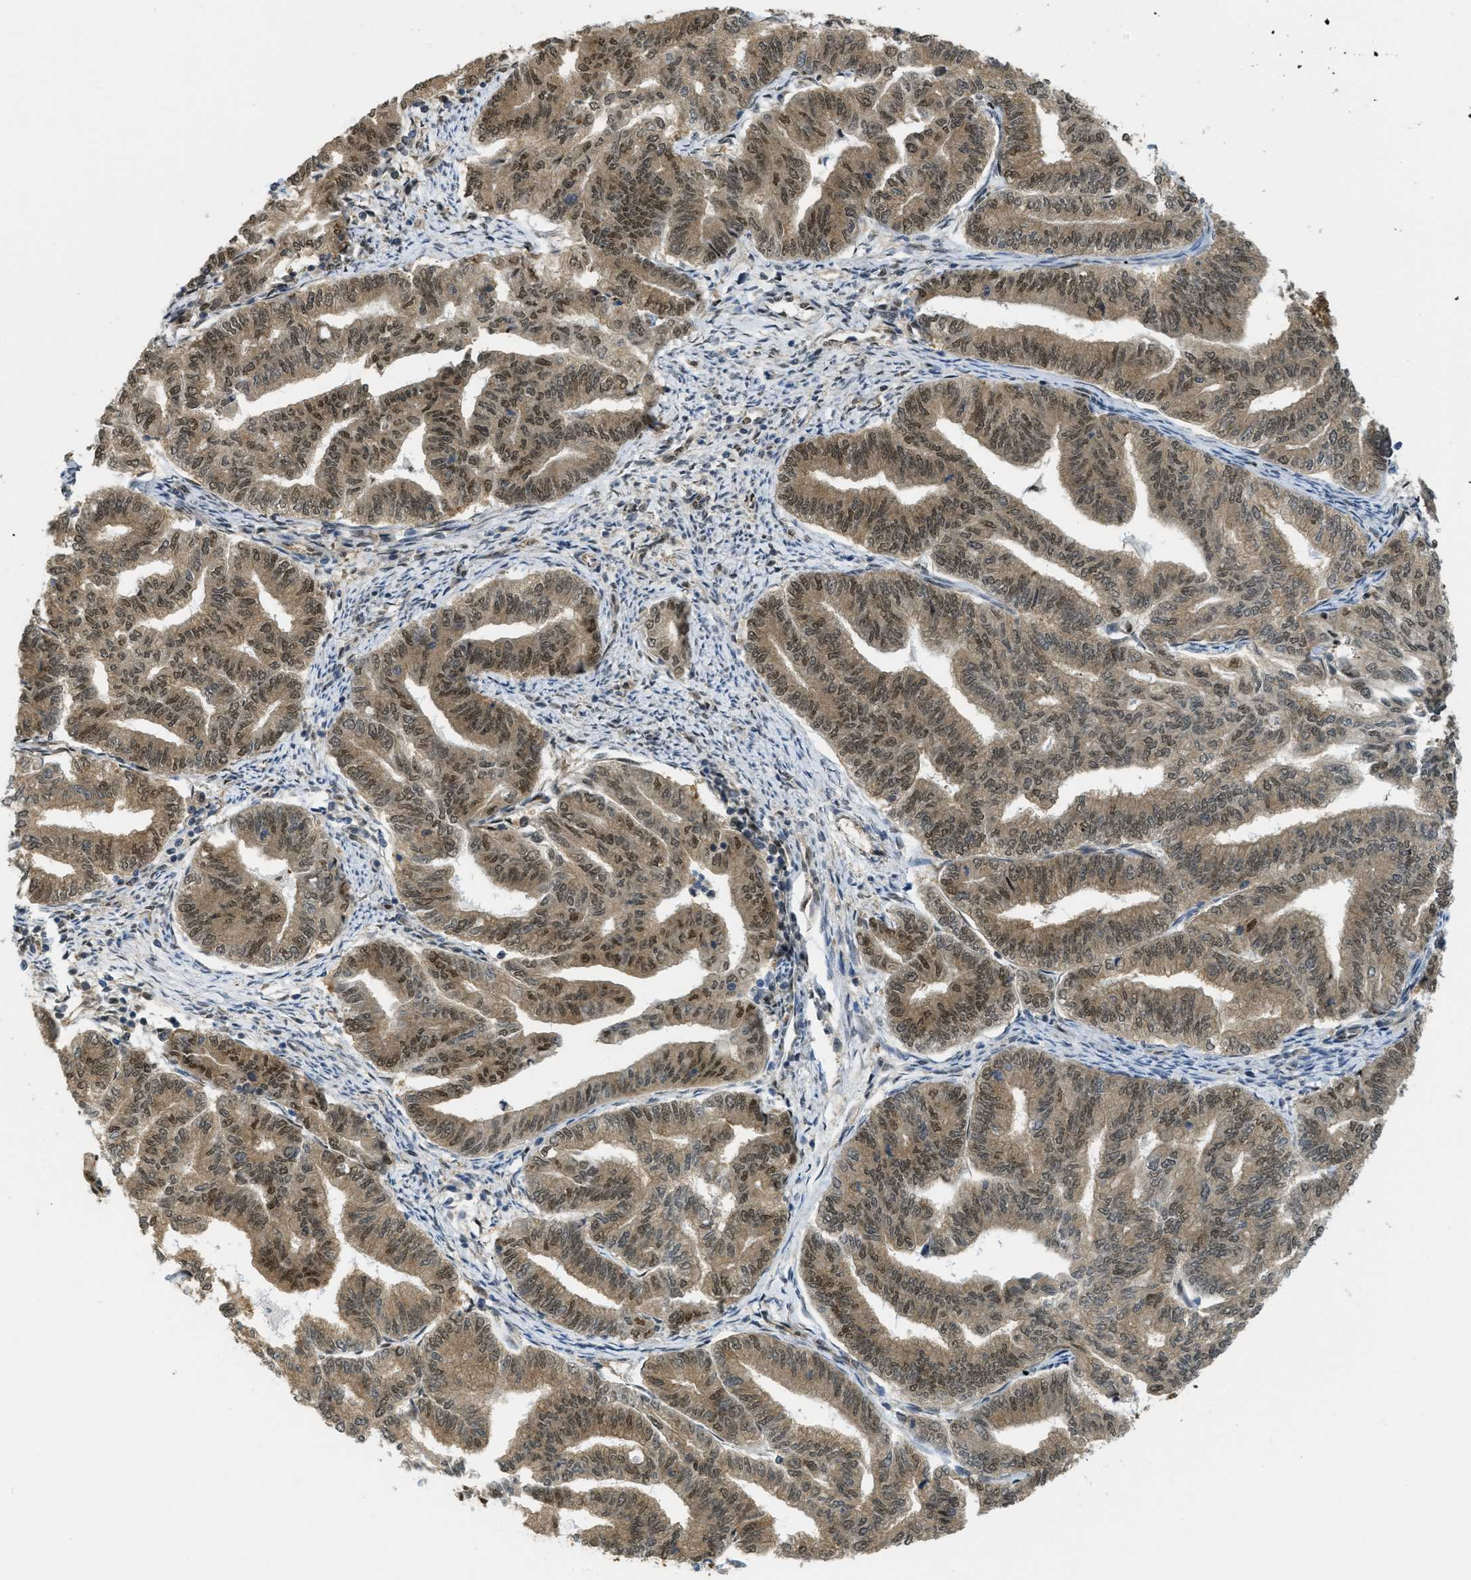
{"staining": {"intensity": "moderate", "quantity": ">75%", "location": "cytoplasmic/membranous,nuclear"}, "tissue": "endometrial cancer", "cell_type": "Tumor cells", "image_type": "cancer", "snomed": [{"axis": "morphology", "description": "Adenocarcinoma, NOS"}, {"axis": "topography", "description": "Endometrium"}], "caption": "Endometrial adenocarcinoma stained with a protein marker shows moderate staining in tumor cells.", "gene": "PSMC5", "patient": {"sex": "female", "age": 79}}